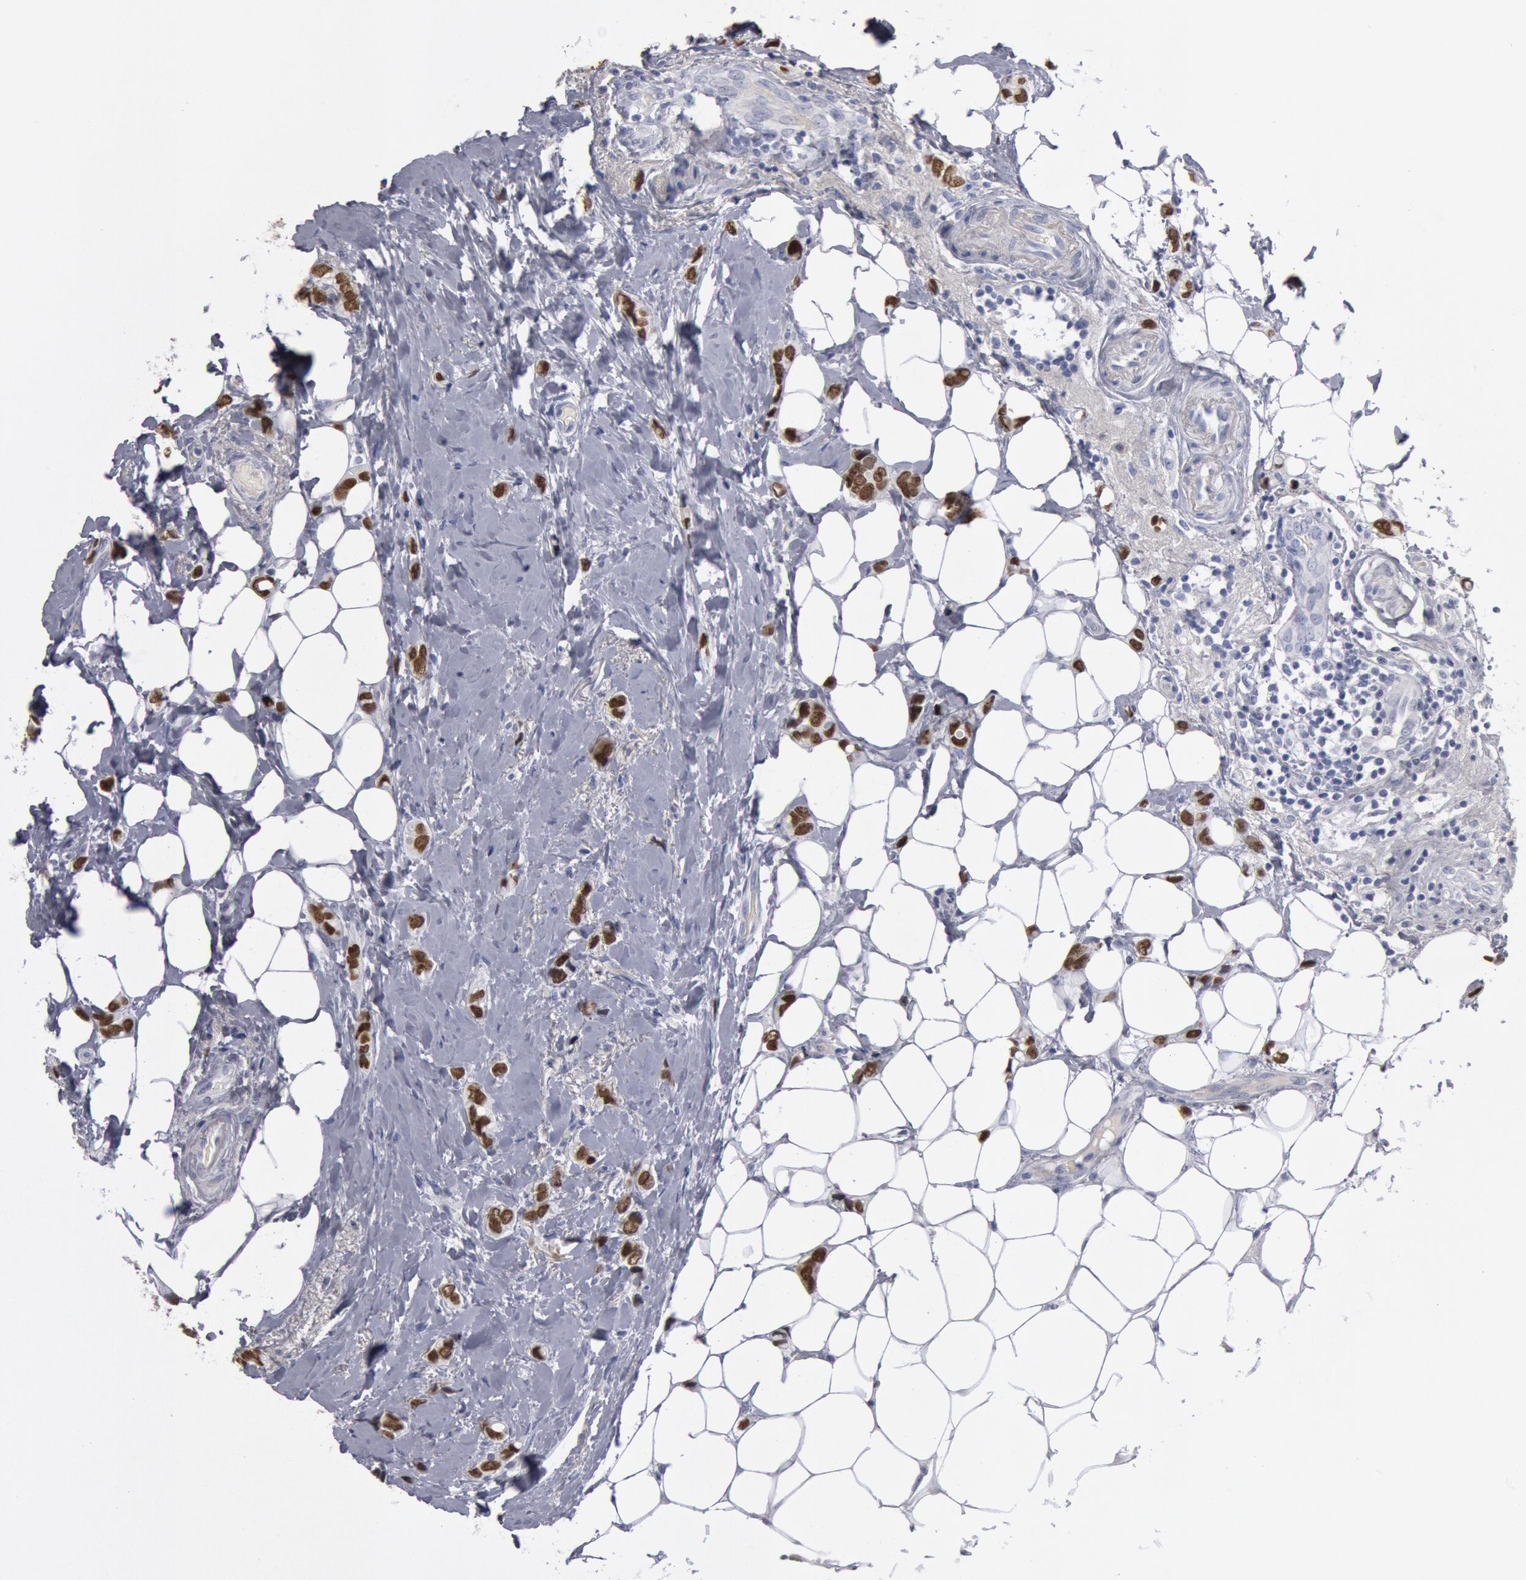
{"staining": {"intensity": "strong", "quantity": ">75%", "location": "nuclear"}, "tissue": "breast cancer", "cell_type": "Tumor cells", "image_type": "cancer", "snomed": [{"axis": "morphology", "description": "Duct carcinoma"}, {"axis": "topography", "description": "Breast"}], "caption": "Human breast invasive ductal carcinoma stained with a protein marker displays strong staining in tumor cells.", "gene": "FOXA2", "patient": {"sex": "female", "age": 72}}